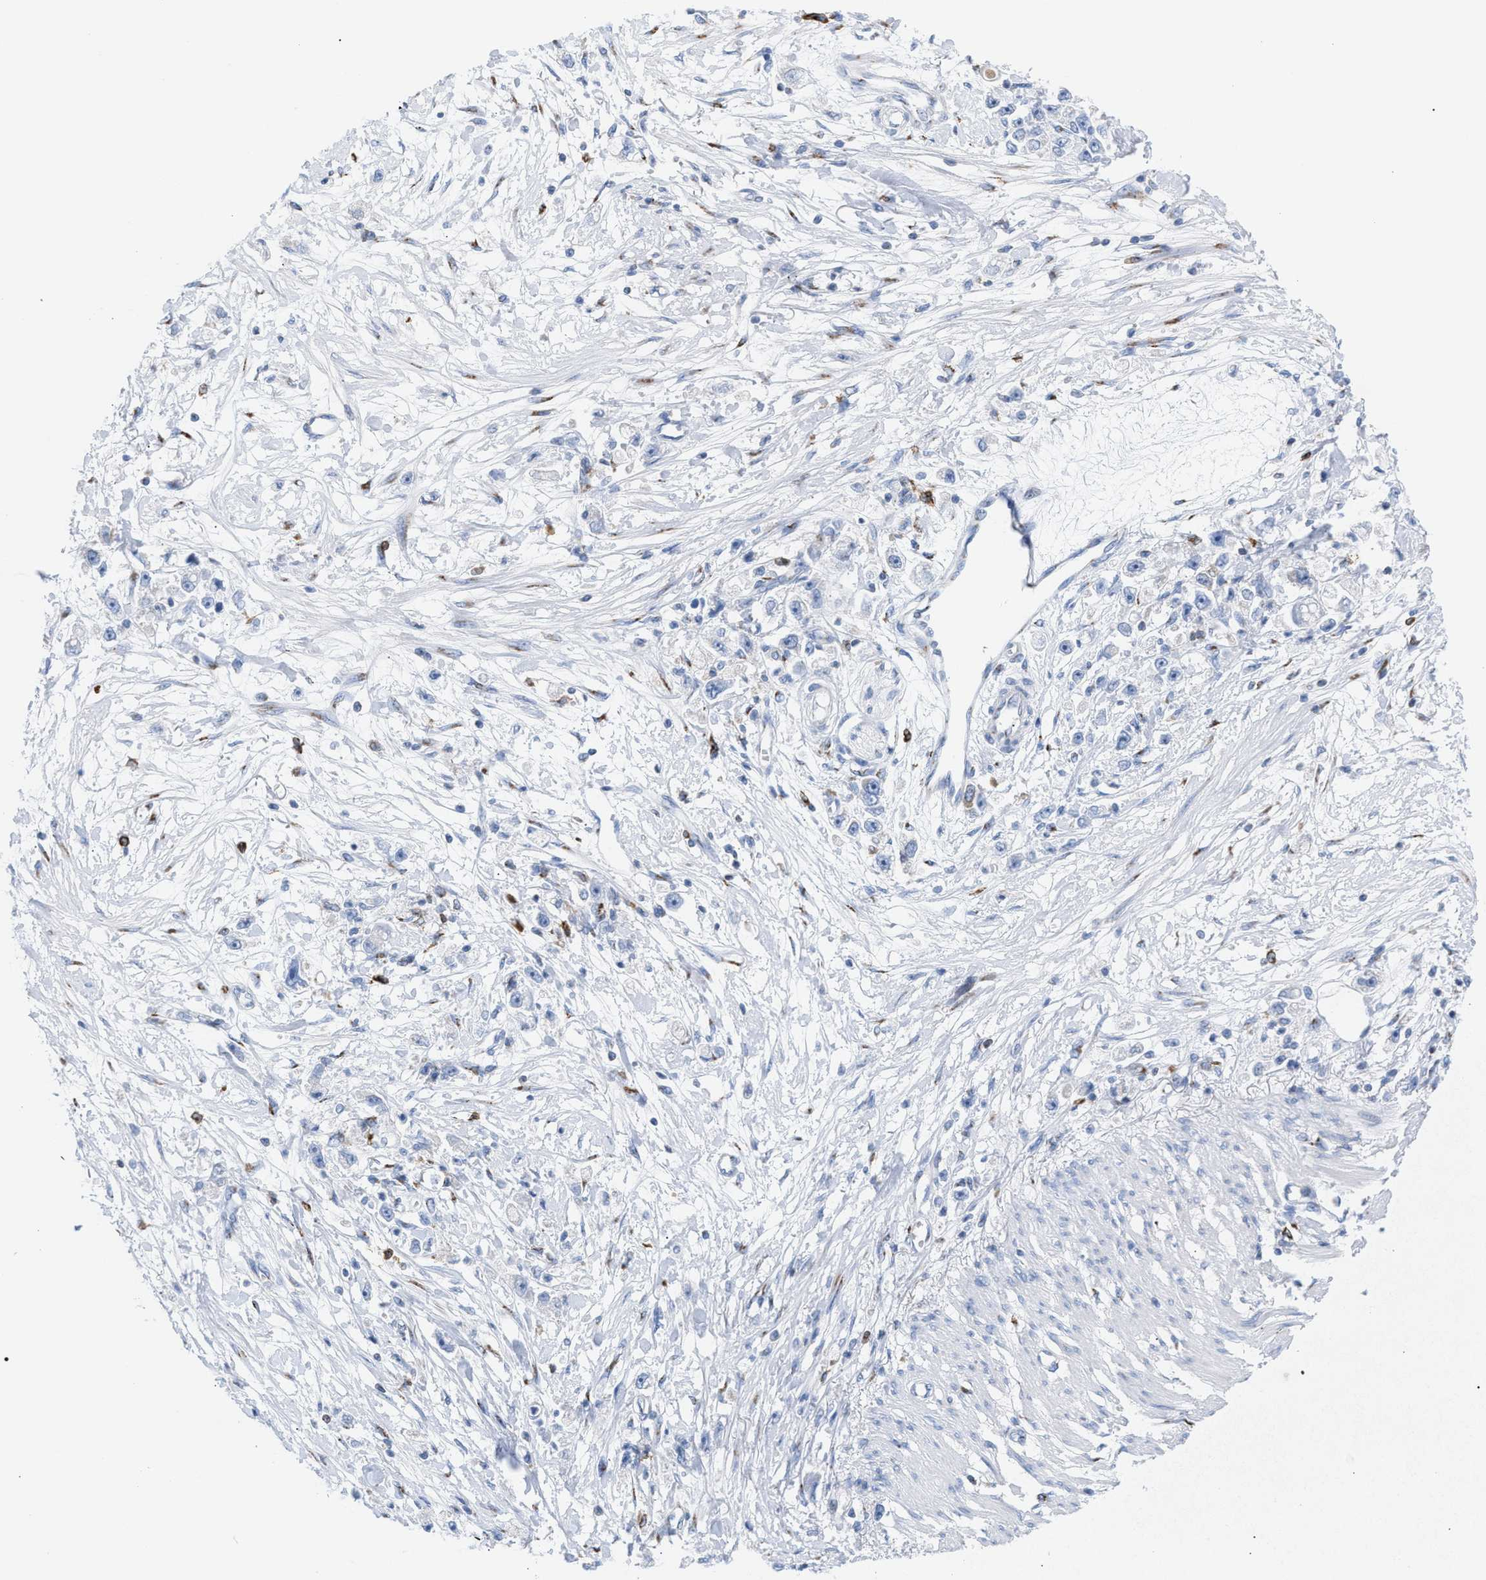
{"staining": {"intensity": "negative", "quantity": "none", "location": "none"}, "tissue": "stomach cancer", "cell_type": "Tumor cells", "image_type": "cancer", "snomed": [{"axis": "morphology", "description": "Adenocarcinoma, NOS"}, {"axis": "topography", "description": "Stomach"}], "caption": "A micrograph of human stomach adenocarcinoma is negative for staining in tumor cells.", "gene": "TACC3", "patient": {"sex": "female", "age": 59}}